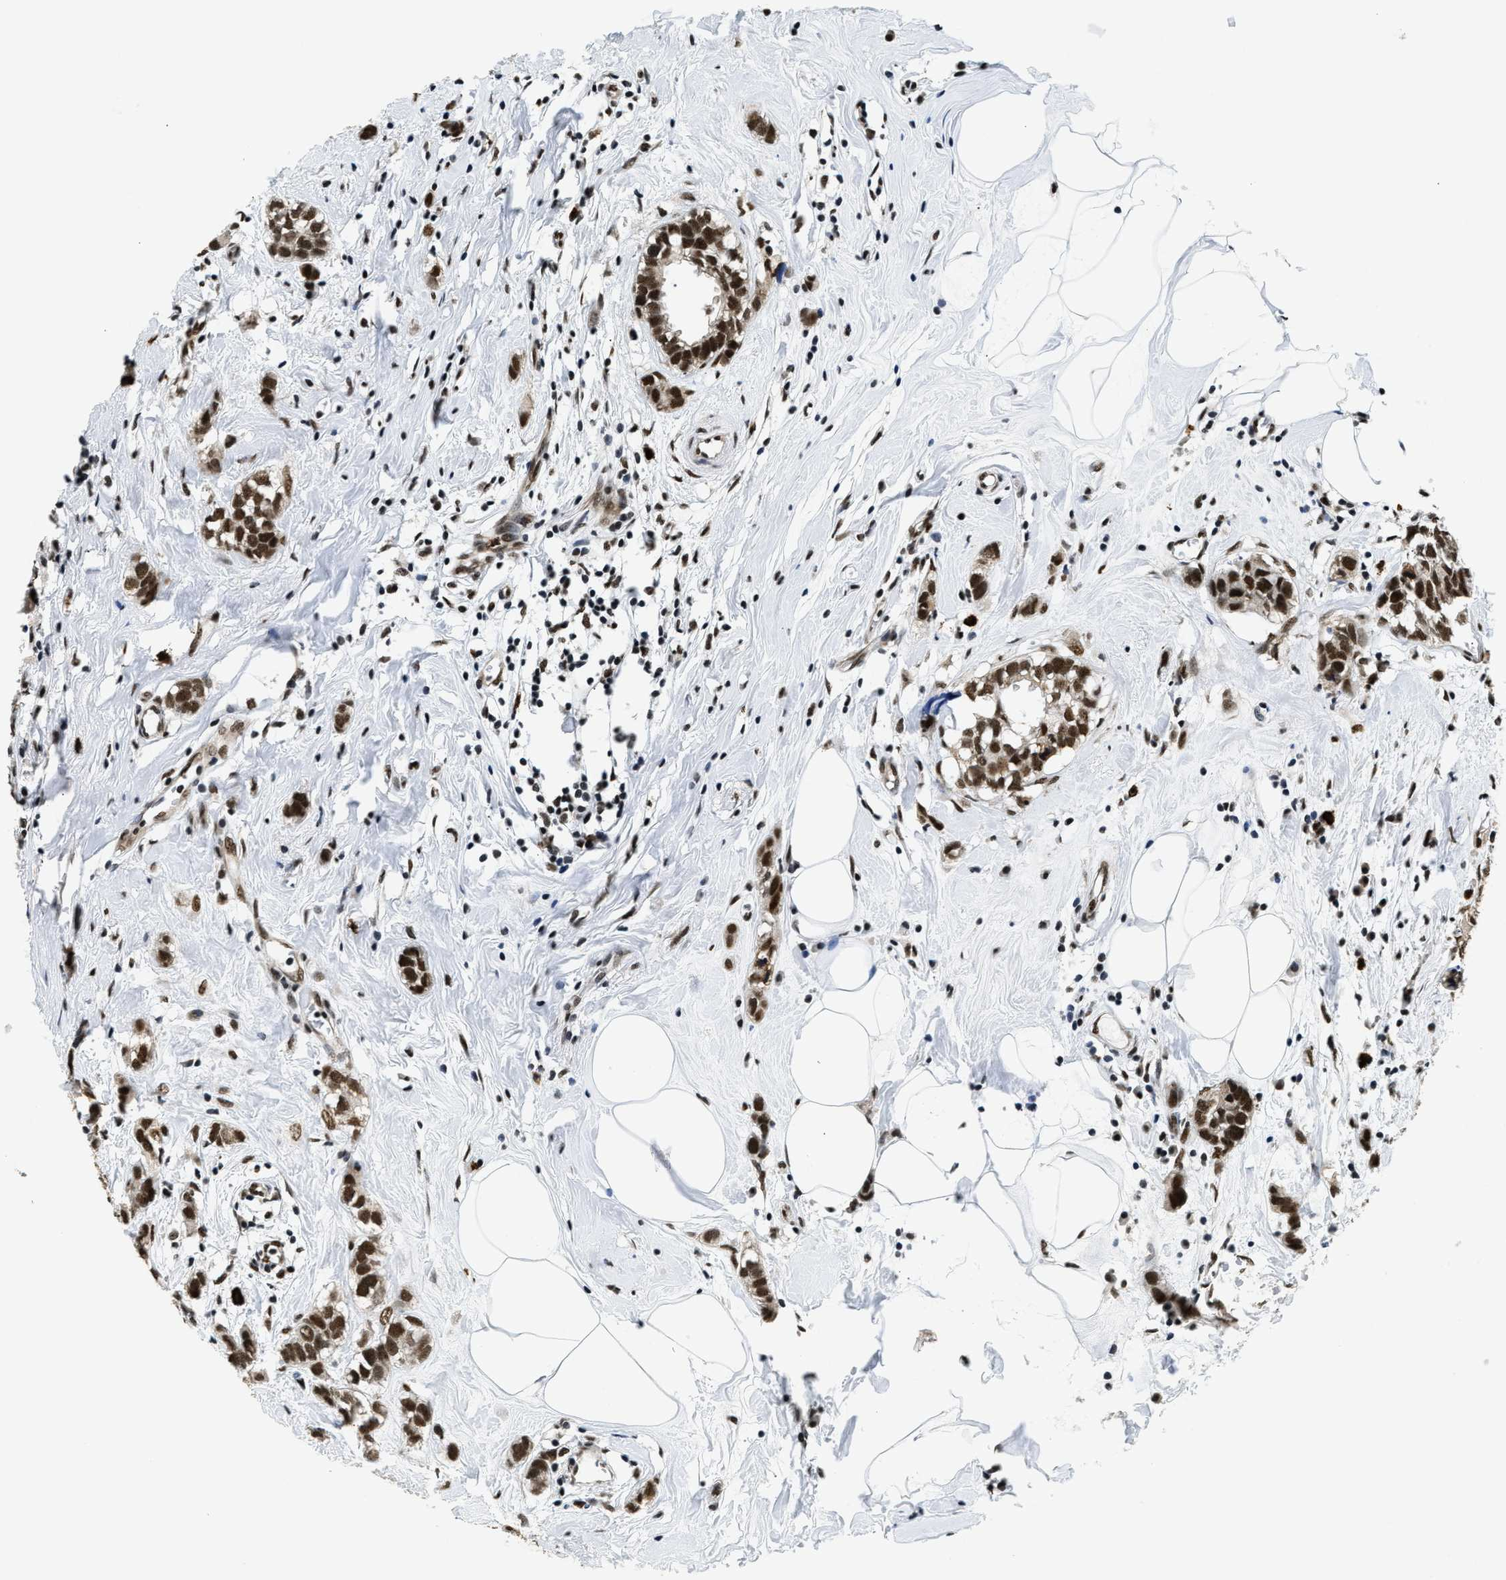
{"staining": {"intensity": "strong", "quantity": ">75%", "location": "nuclear"}, "tissue": "breast cancer", "cell_type": "Tumor cells", "image_type": "cancer", "snomed": [{"axis": "morphology", "description": "Normal tissue, NOS"}, {"axis": "morphology", "description": "Duct carcinoma"}, {"axis": "topography", "description": "Breast"}], "caption": "Immunohistochemical staining of human infiltrating ductal carcinoma (breast) shows strong nuclear protein staining in about >75% of tumor cells.", "gene": "CCNDBP1", "patient": {"sex": "female", "age": 50}}